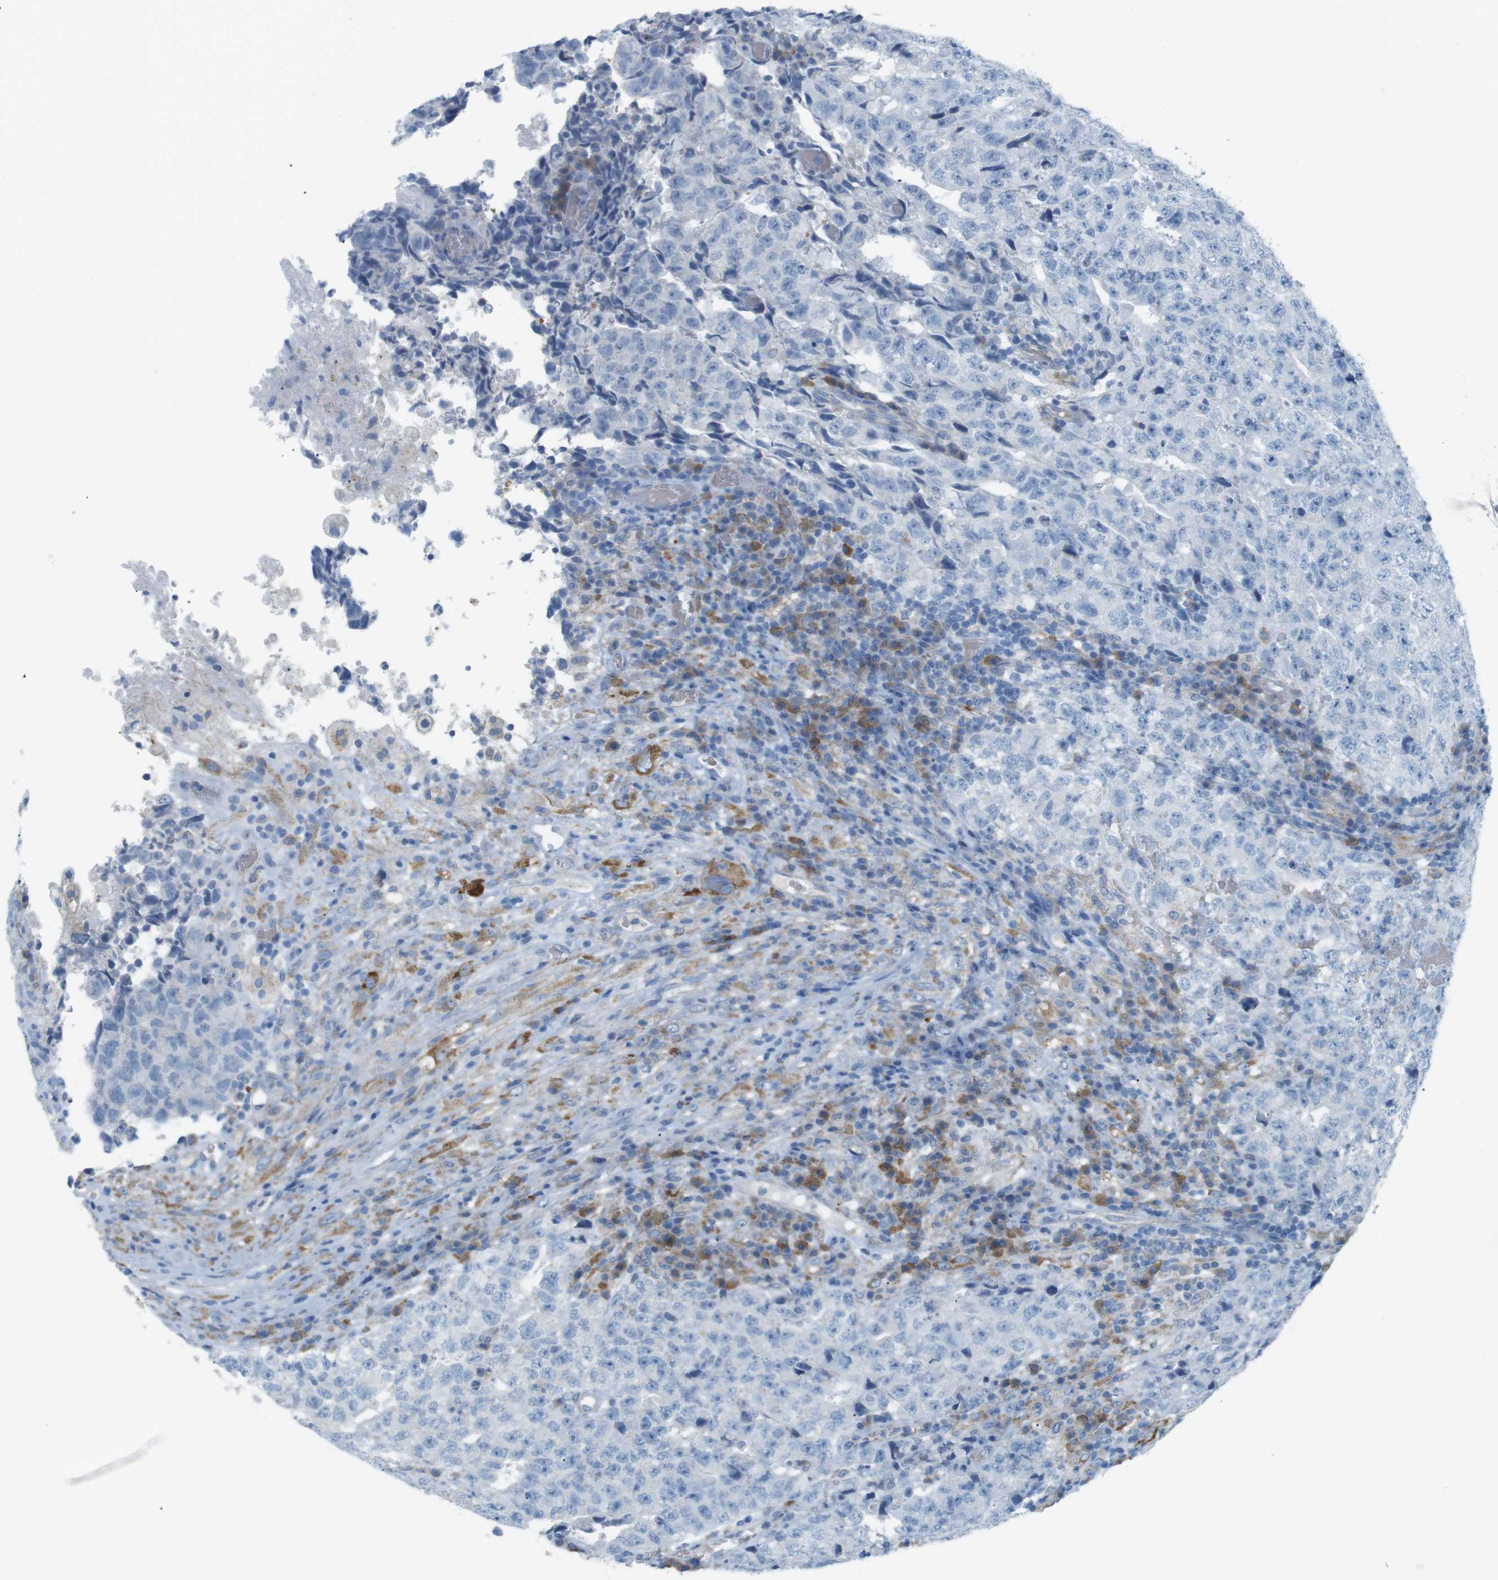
{"staining": {"intensity": "negative", "quantity": "none", "location": "none"}, "tissue": "testis cancer", "cell_type": "Tumor cells", "image_type": "cancer", "snomed": [{"axis": "morphology", "description": "Necrosis, NOS"}, {"axis": "morphology", "description": "Carcinoma, Embryonal, NOS"}, {"axis": "topography", "description": "Testis"}], "caption": "A histopathology image of testis cancer (embryonal carcinoma) stained for a protein exhibits no brown staining in tumor cells.", "gene": "VAMP1", "patient": {"sex": "male", "age": 19}}